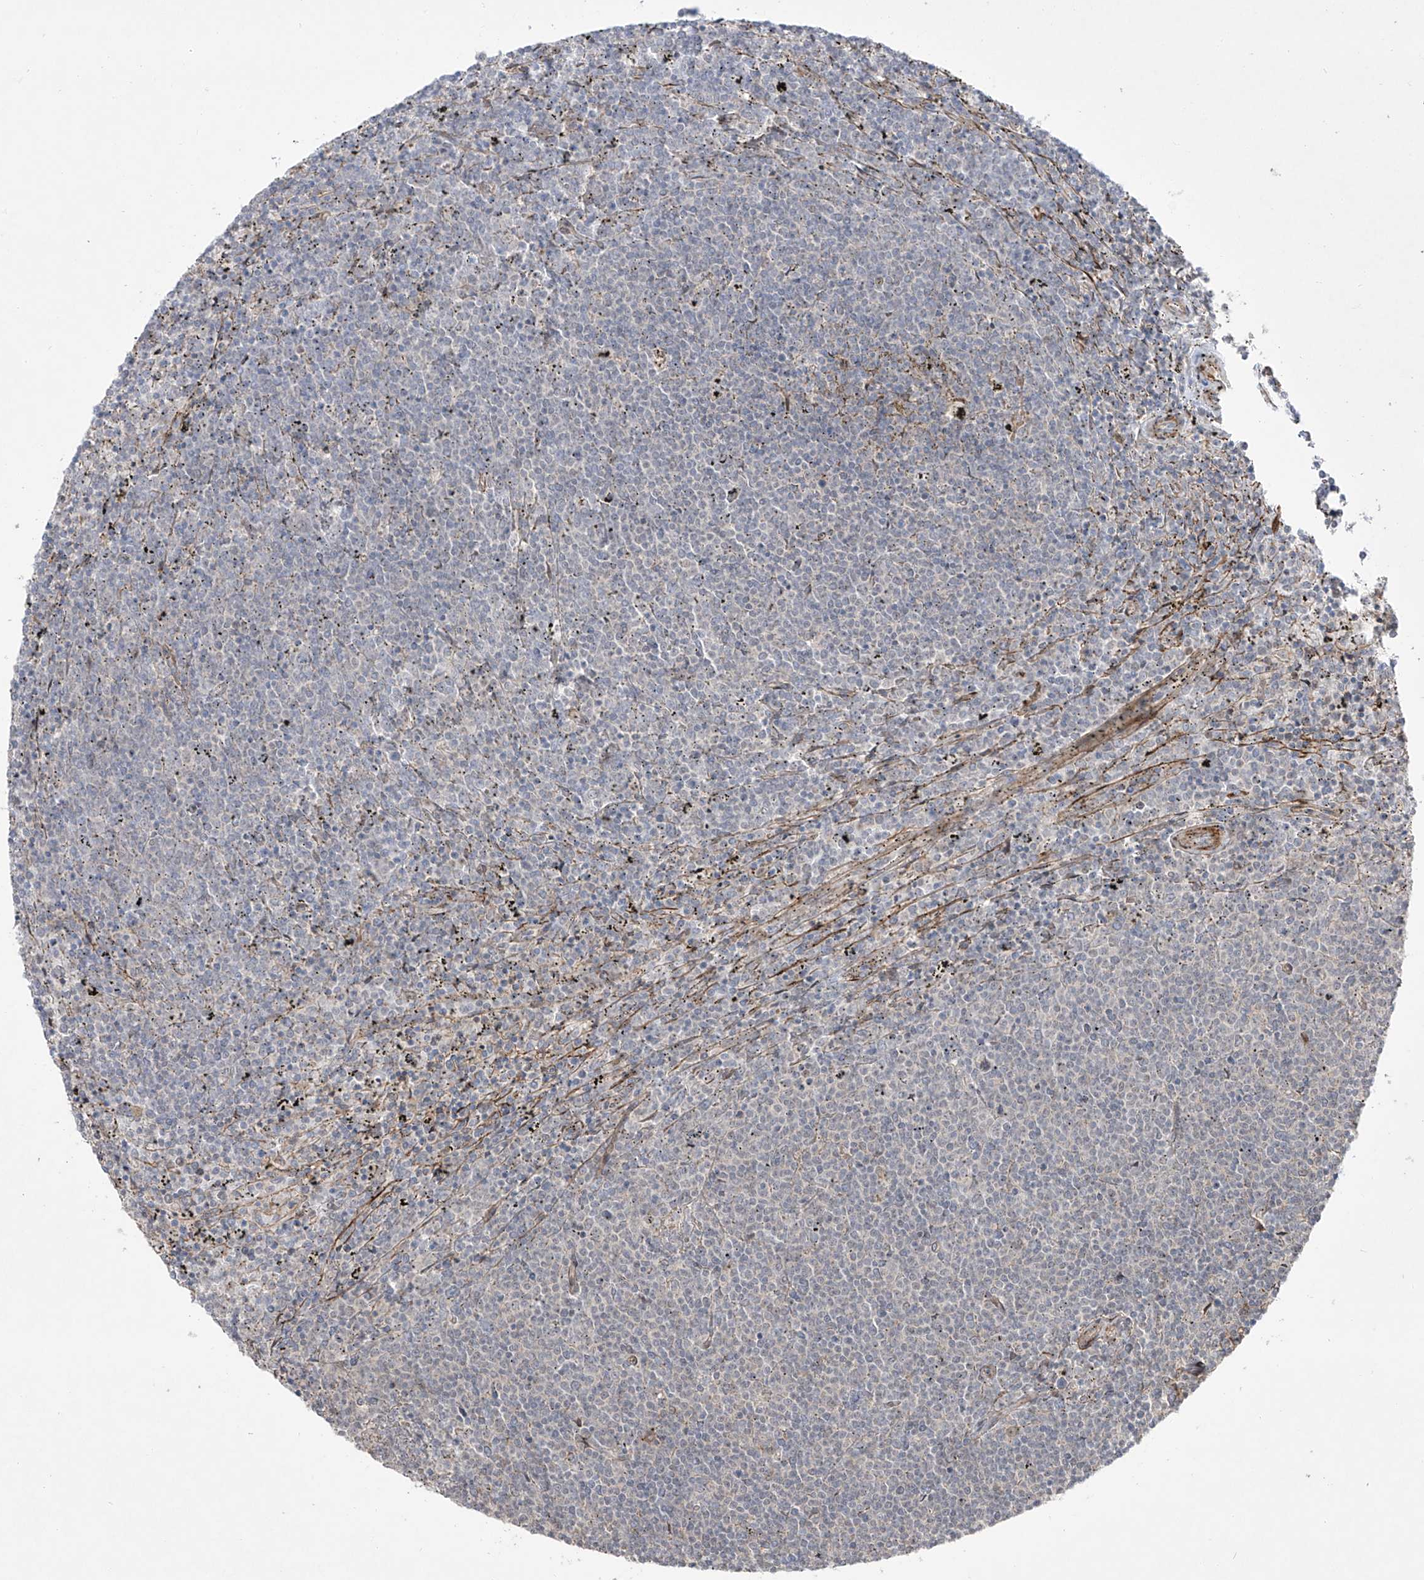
{"staining": {"intensity": "negative", "quantity": "none", "location": "none"}, "tissue": "lymphoma", "cell_type": "Tumor cells", "image_type": "cancer", "snomed": [{"axis": "morphology", "description": "Malignant lymphoma, non-Hodgkin's type, Low grade"}, {"axis": "topography", "description": "Spleen"}], "caption": "This is an immunohistochemistry histopathology image of human lymphoma. There is no staining in tumor cells.", "gene": "KDM1B", "patient": {"sex": "female", "age": 50}}